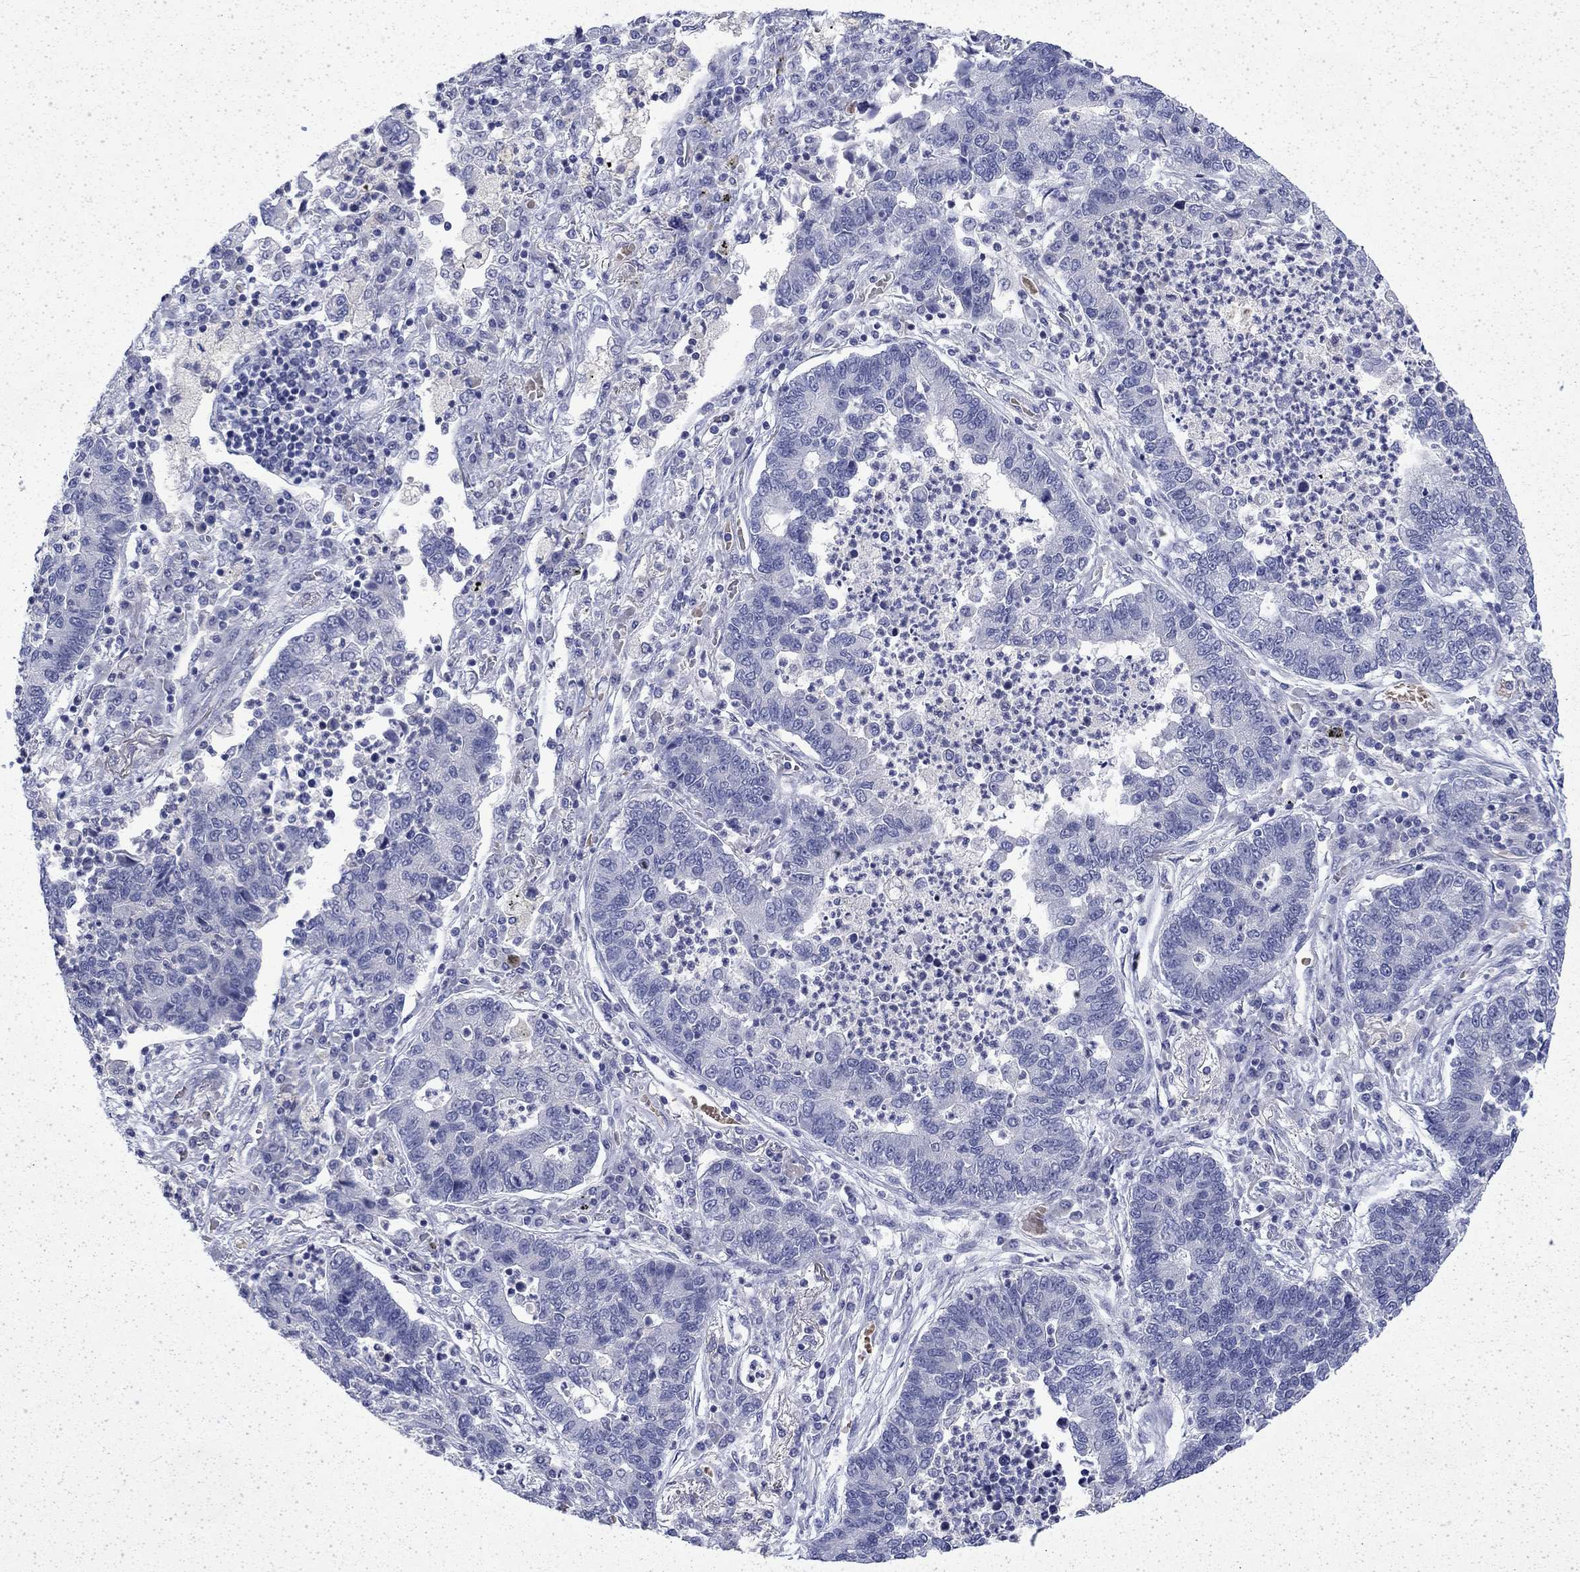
{"staining": {"intensity": "negative", "quantity": "none", "location": "none"}, "tissue": "lung cancer", "cell_type": "Tumor cells", "image_type": "cancer", "snomed": [{"axis": "morphology", "description": "Adenocarcinoma, NOS"}, {"axis": "topography", "description": "Lung"}], "caption": "Protein analysis of lung cancer (adenocarcinoma) exhibits no significant positivity in tumor cells. Nuclei are stained in blue.", "gene": "ENPP6", "patient": {"sex": "female", "age": 57}}